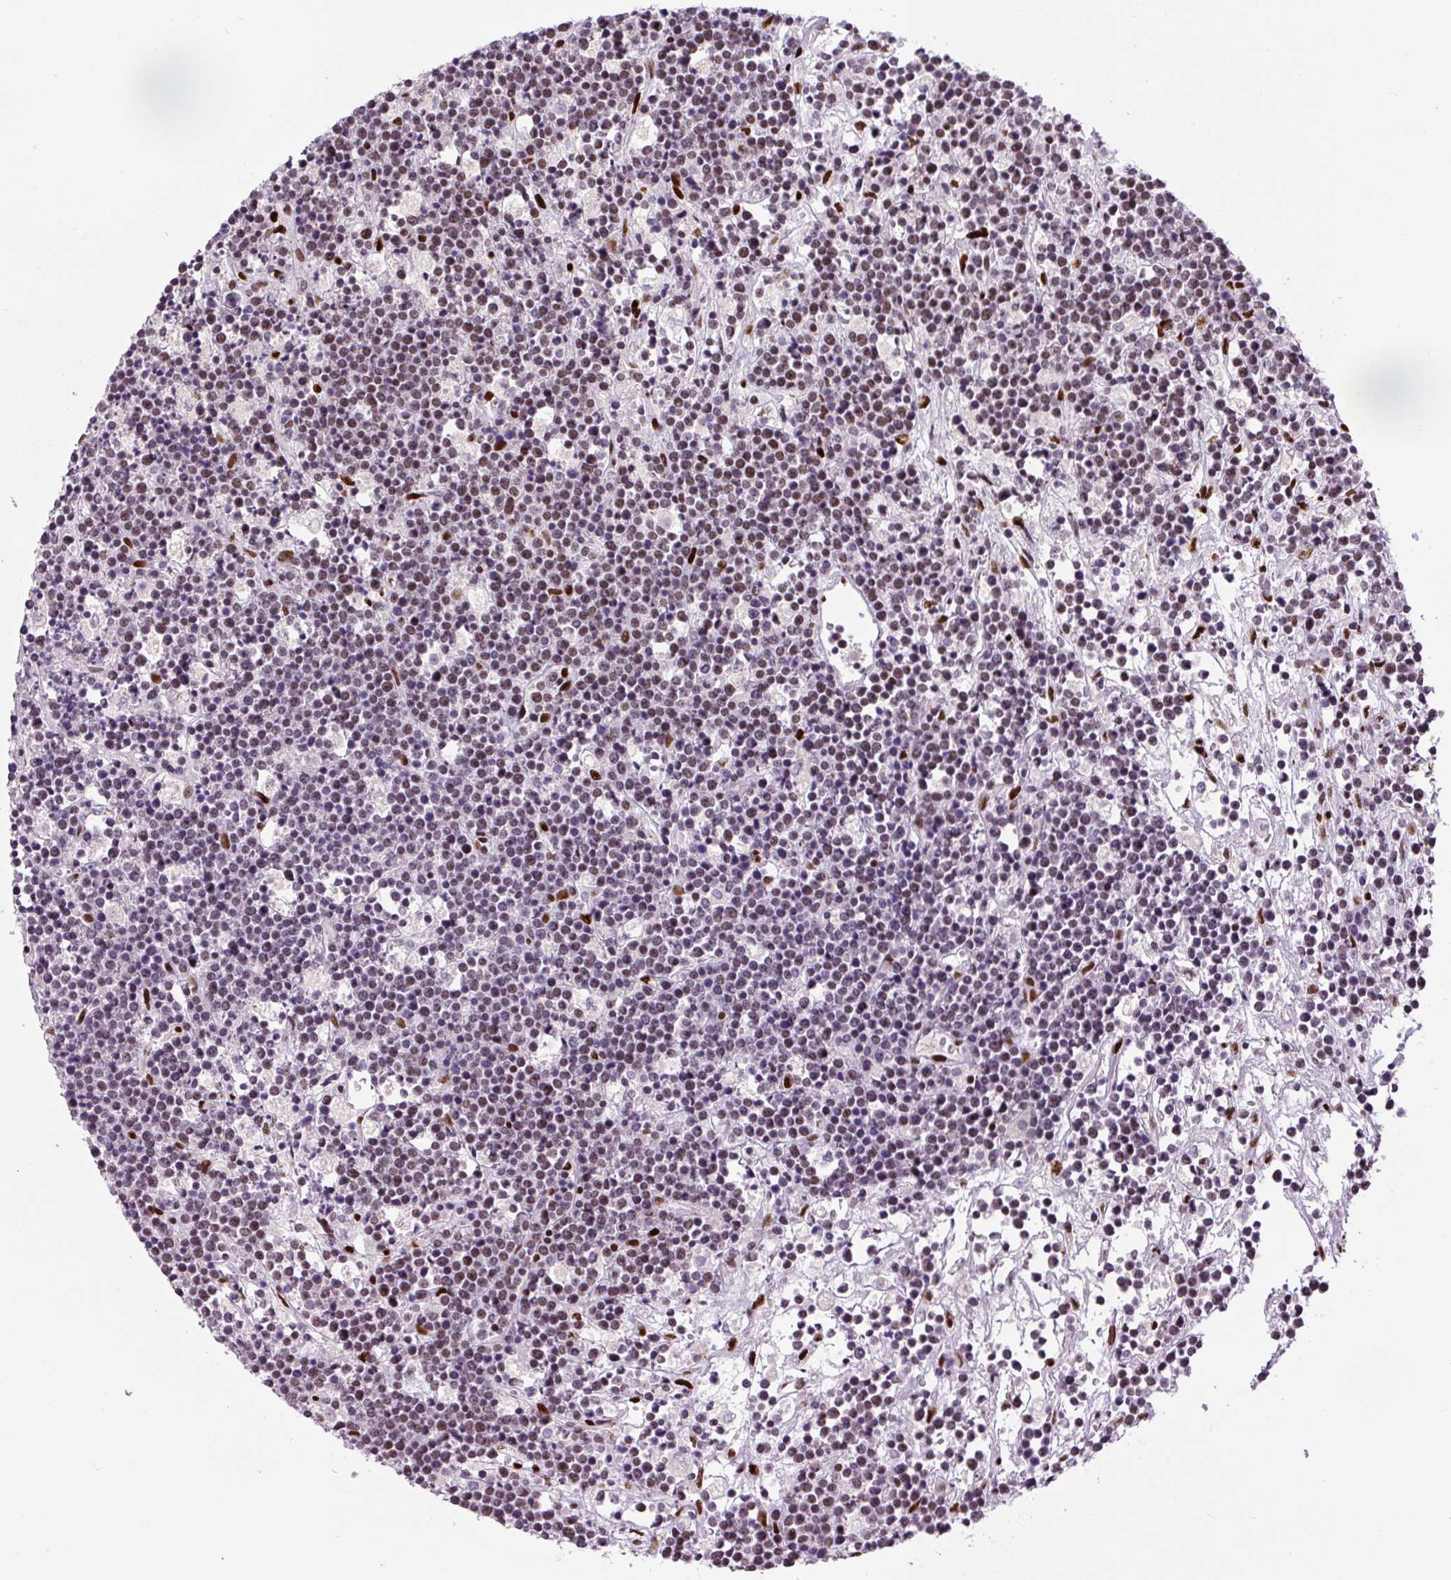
{"staining": {"intensity": "moderate", "quantity": "25%-75%", "location": "nuclear"}, "tissue": "lymphoma", "cell_type": "Tumor cells", "image_type": "cancer", "snomed": [{"axis": "morphology", "description": "Malignant lymphoma, non-Hodgkin's type, High grade"}, {"axis": "topography", "description": "Ovary"}], "caption": "The histopathology image displays staining of high-grade malignant lymphoma, non-Hodgkin's type, revealing moderate nuclear protein expression (brown color) within tumor cells. The protein of interest is stained brown, and the nuclei are stained in blue (DAB IHC with brightfield microscopy, high magnification).", "gene": "ZEB1", "patient": {"sex": "female", "age": 56}}